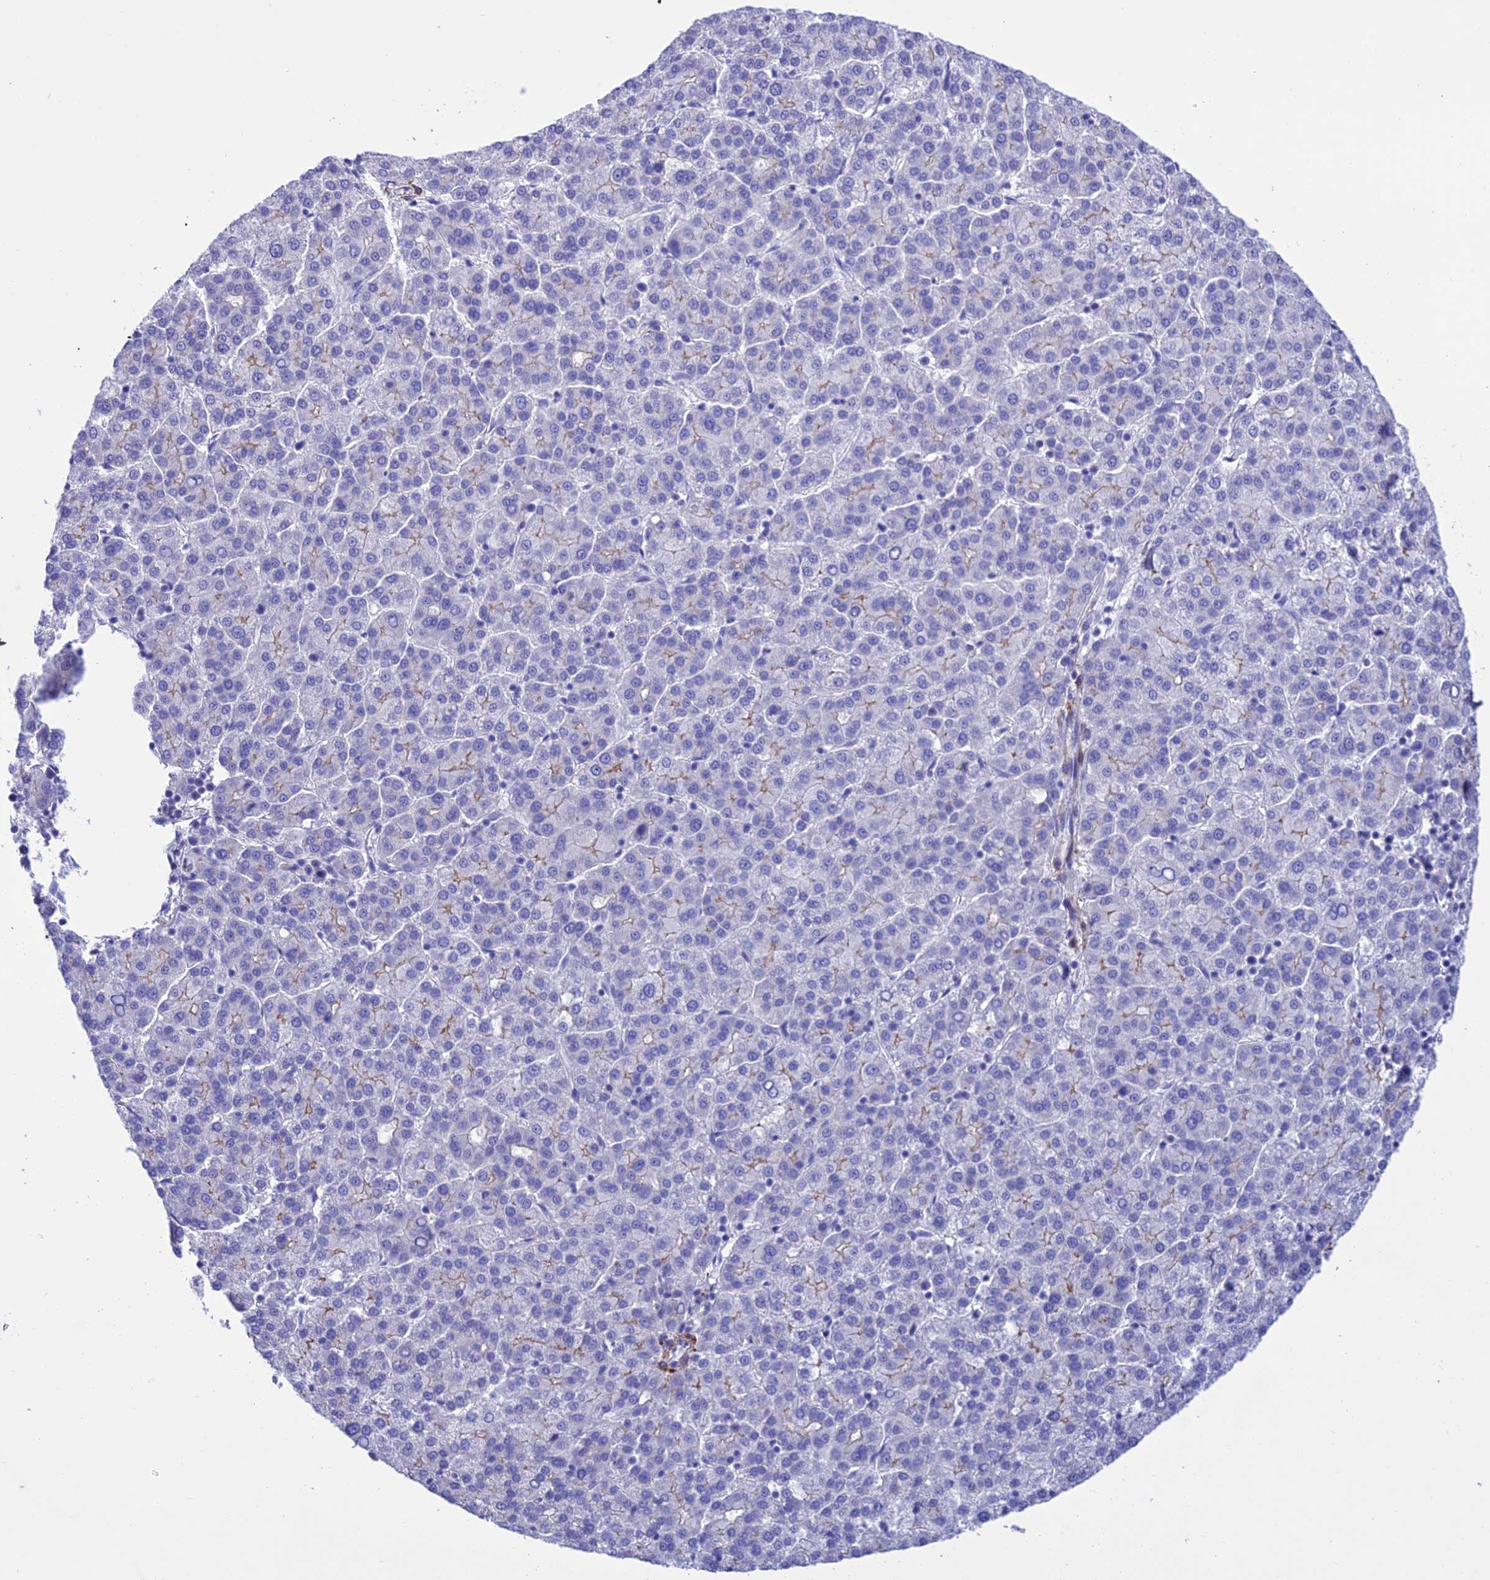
{"staining": {"intensity": "negative", "quantity": "none", "location": "none"}, "tissue": "liver cancer", "cell_type": "Tumor cells", "image_type": "cancer", "snomed": [{"axis": "morphology", "description": "Carcinoma, Hepatocellular, NOS"}, {"axis": "topography", "description": "Liver"}], "caption": "Hepatocellular carcinoma (liver) stained for a protein using IHC displays no expression tumor cells.", "gene": "FRA10AC1", "patient": {"sex": "female", "age": 58}}